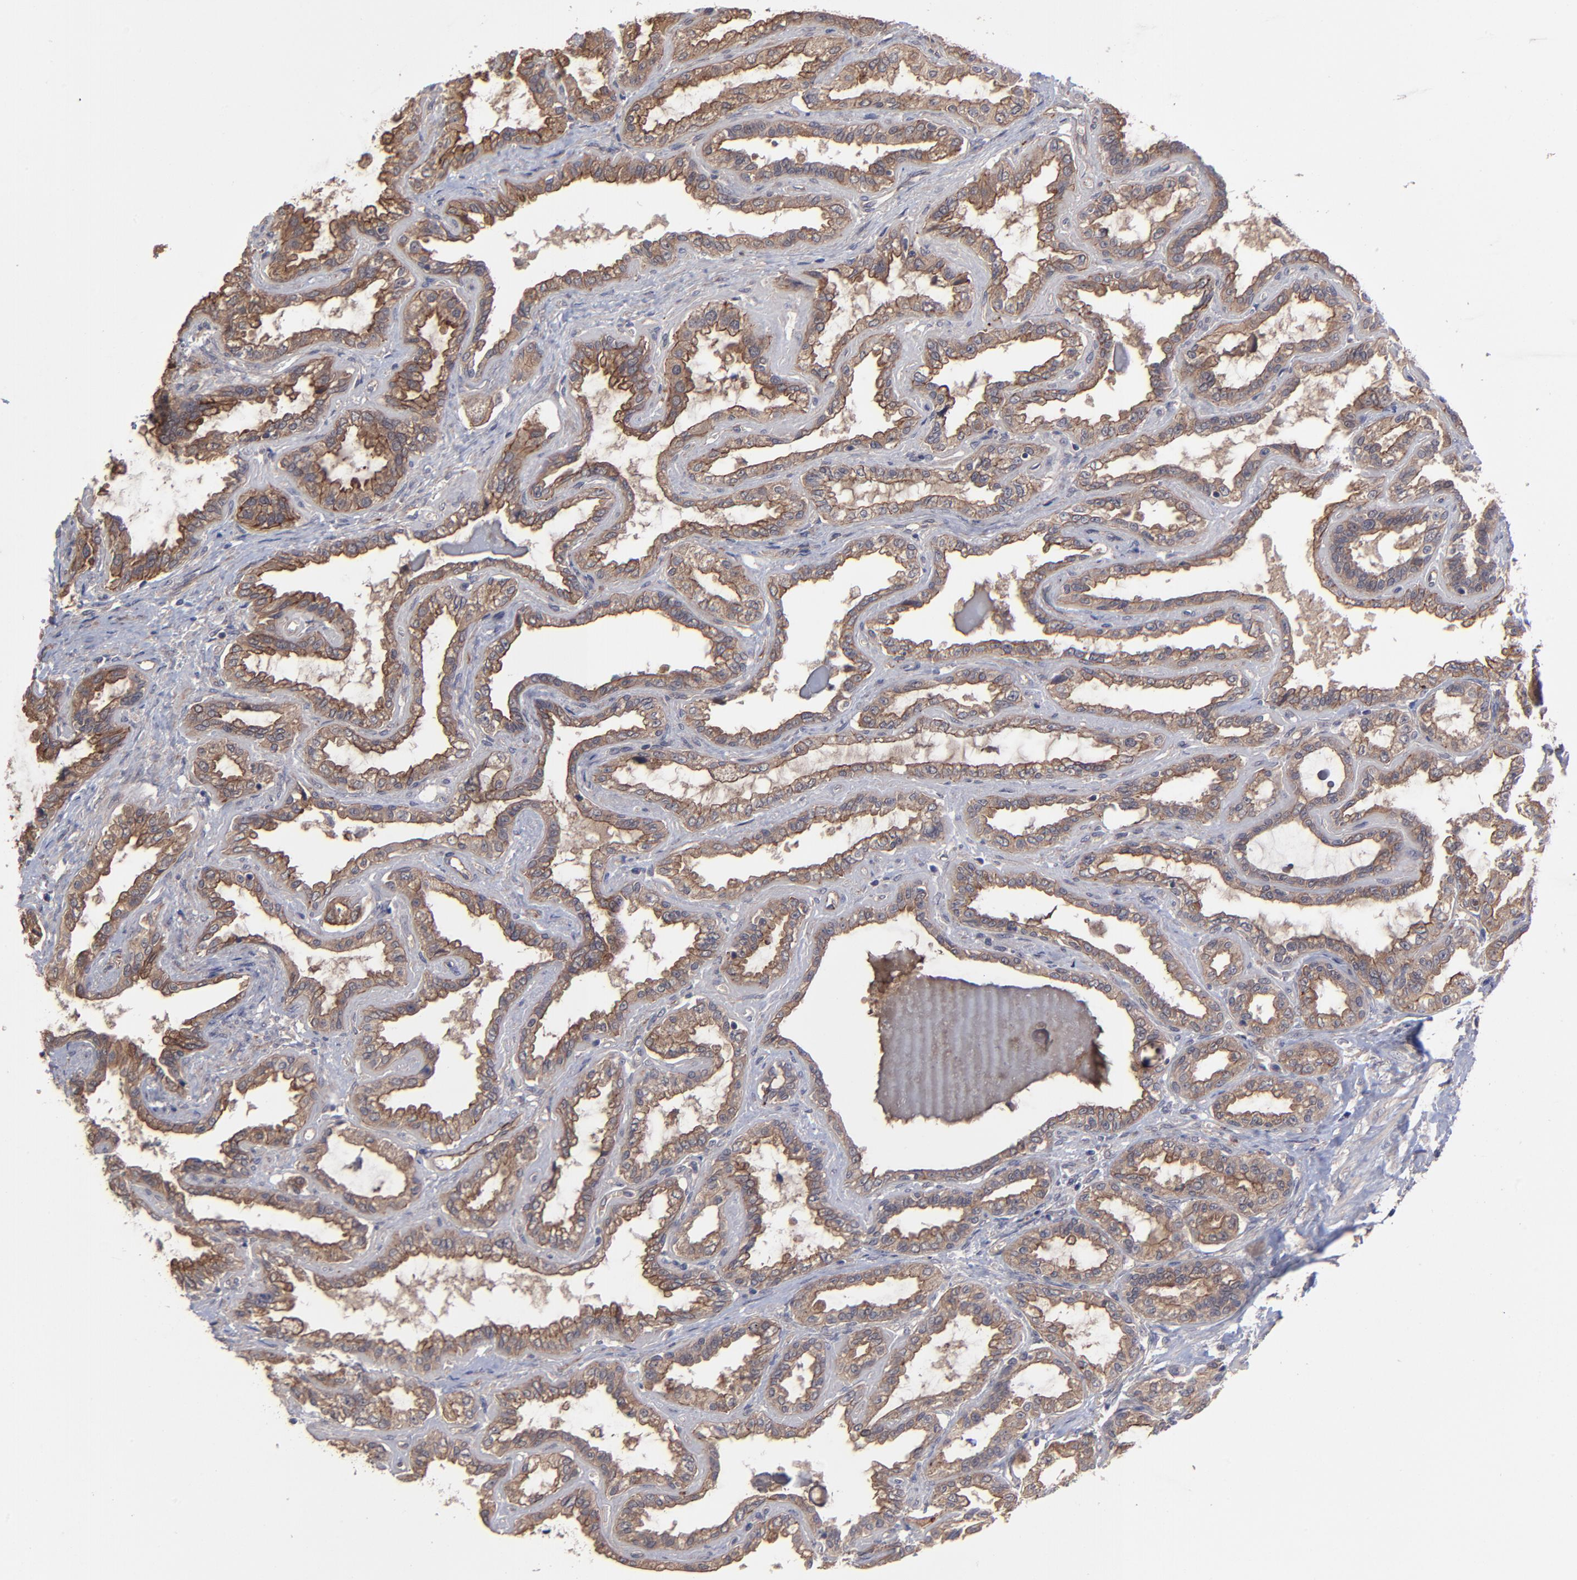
{"staining": {"intensity": "moderate", "quantity": ">75%", "location": "cytoplasmic/membranous"}, "tissue": "seminal vesicle", "cell_type": "Glandular cells", "image_type": "normal", "snomed": [{"axis": "morphology", "description": "Normal tissue, NOS"}, {"axis": "morphology", "description": "Inflammation, NOS"}, {"axis": "topography", "description": "Urinary bladder"}, {"axis": "topography", "description": "Prostate"}, {"axis": "topography", "description": "Seminal veicle"}], "caption": "Approximately >75% of glandular cells in benign human seminal vesicle exhibit moderate cytoplasmic/membranous protein expression as visualized by brown immunohistochemical staining.", "gene": "ZNF780A", "patient": {"sex": "male", "age": 82}}